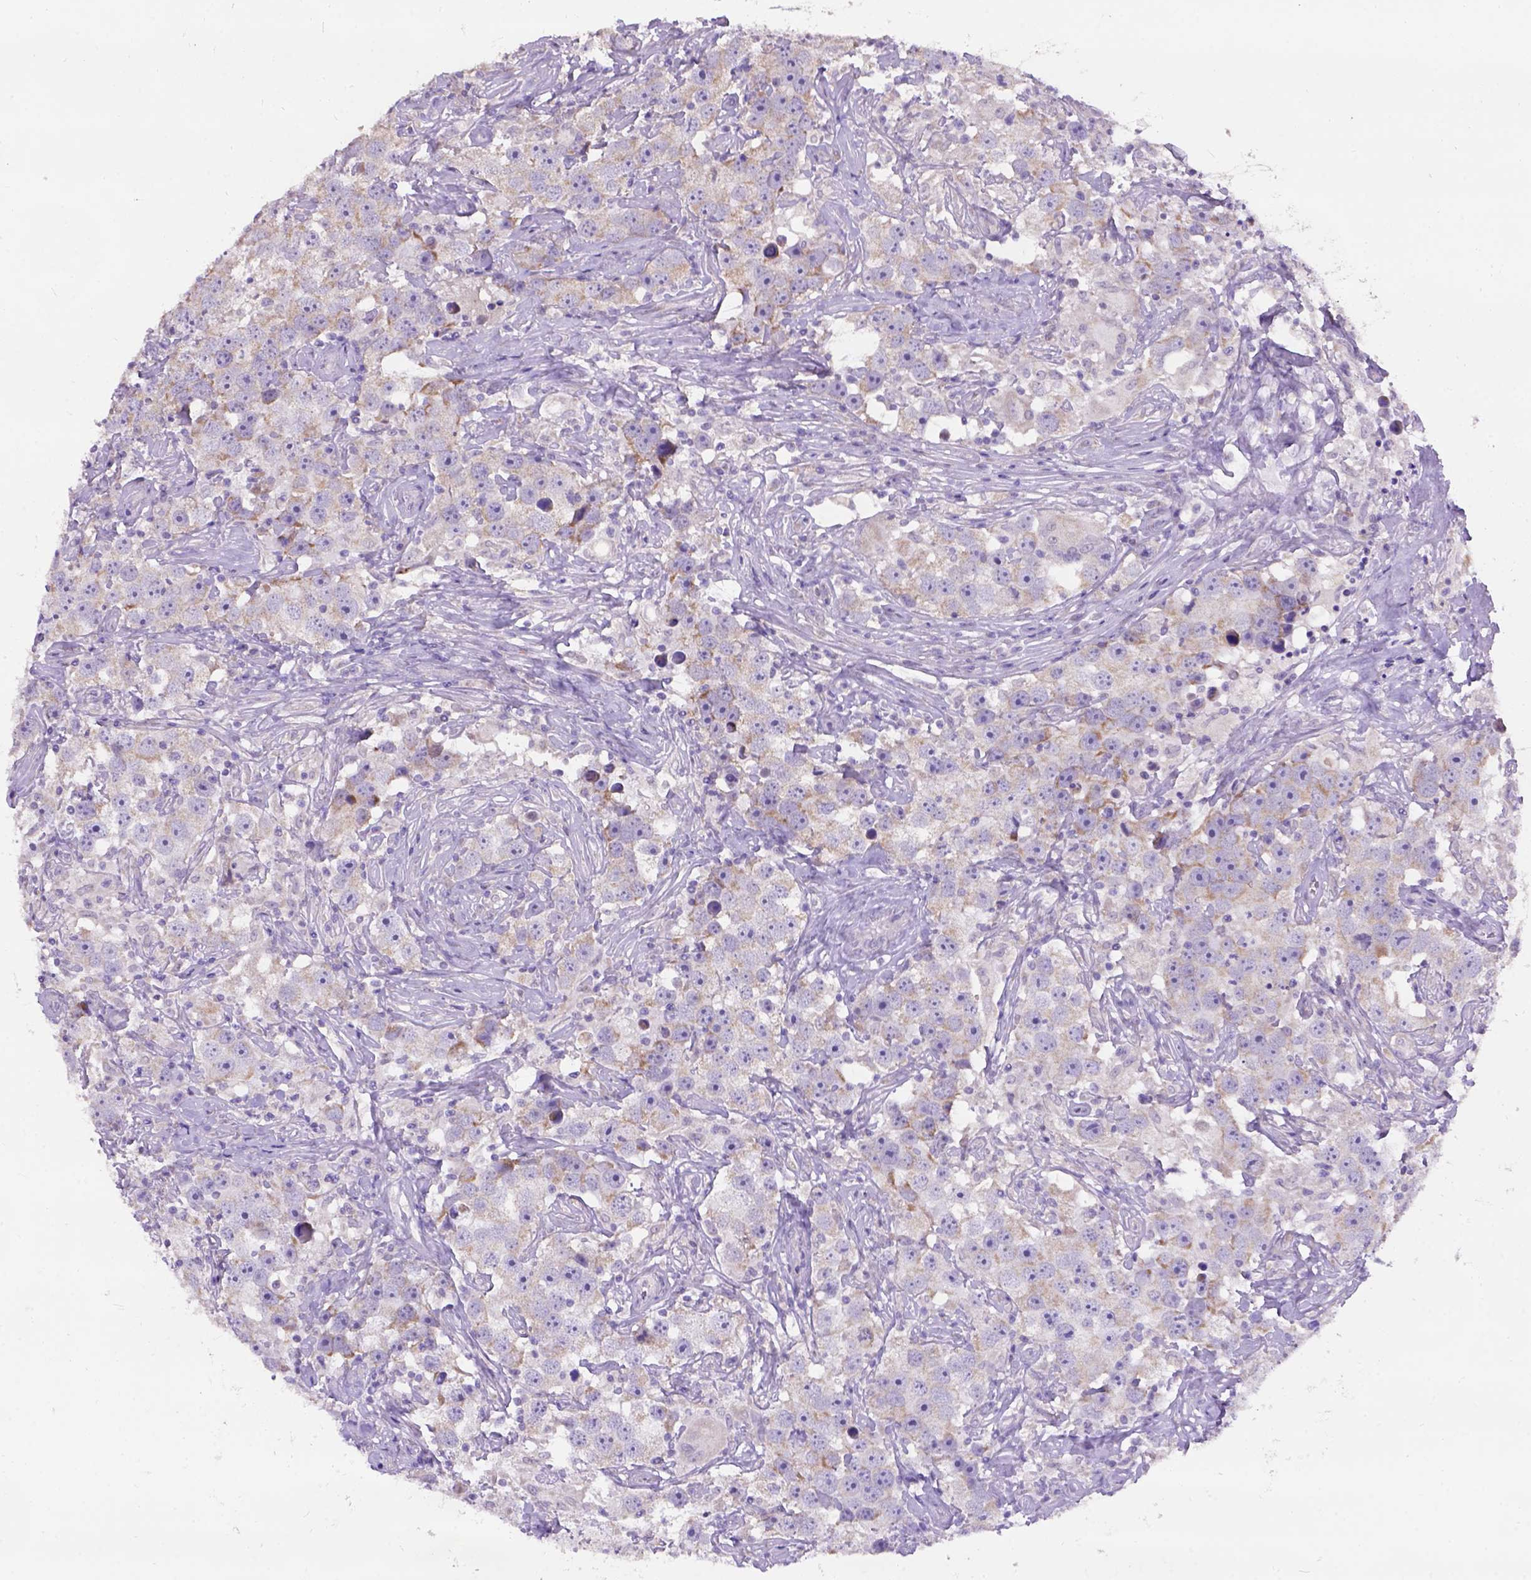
{"staining": {"intensity": "moderate", "quantity": "<25%", "location": "cytoplasmic/membranous"}, "tissue": "testis cancer", "cell_type": "Tumor cells", "image_type": "cancer", "snomed": [{"axis": "morphology", "description": "Seminoma, NOS"}, {"axis": "topography", "description": "Testis"}], "caption": "Human testis cancer stained with a protein marker displays moderate staining in tumor cells.", "gene": "L2HGDH", "patient": {"sex": "male", "age": 49}}